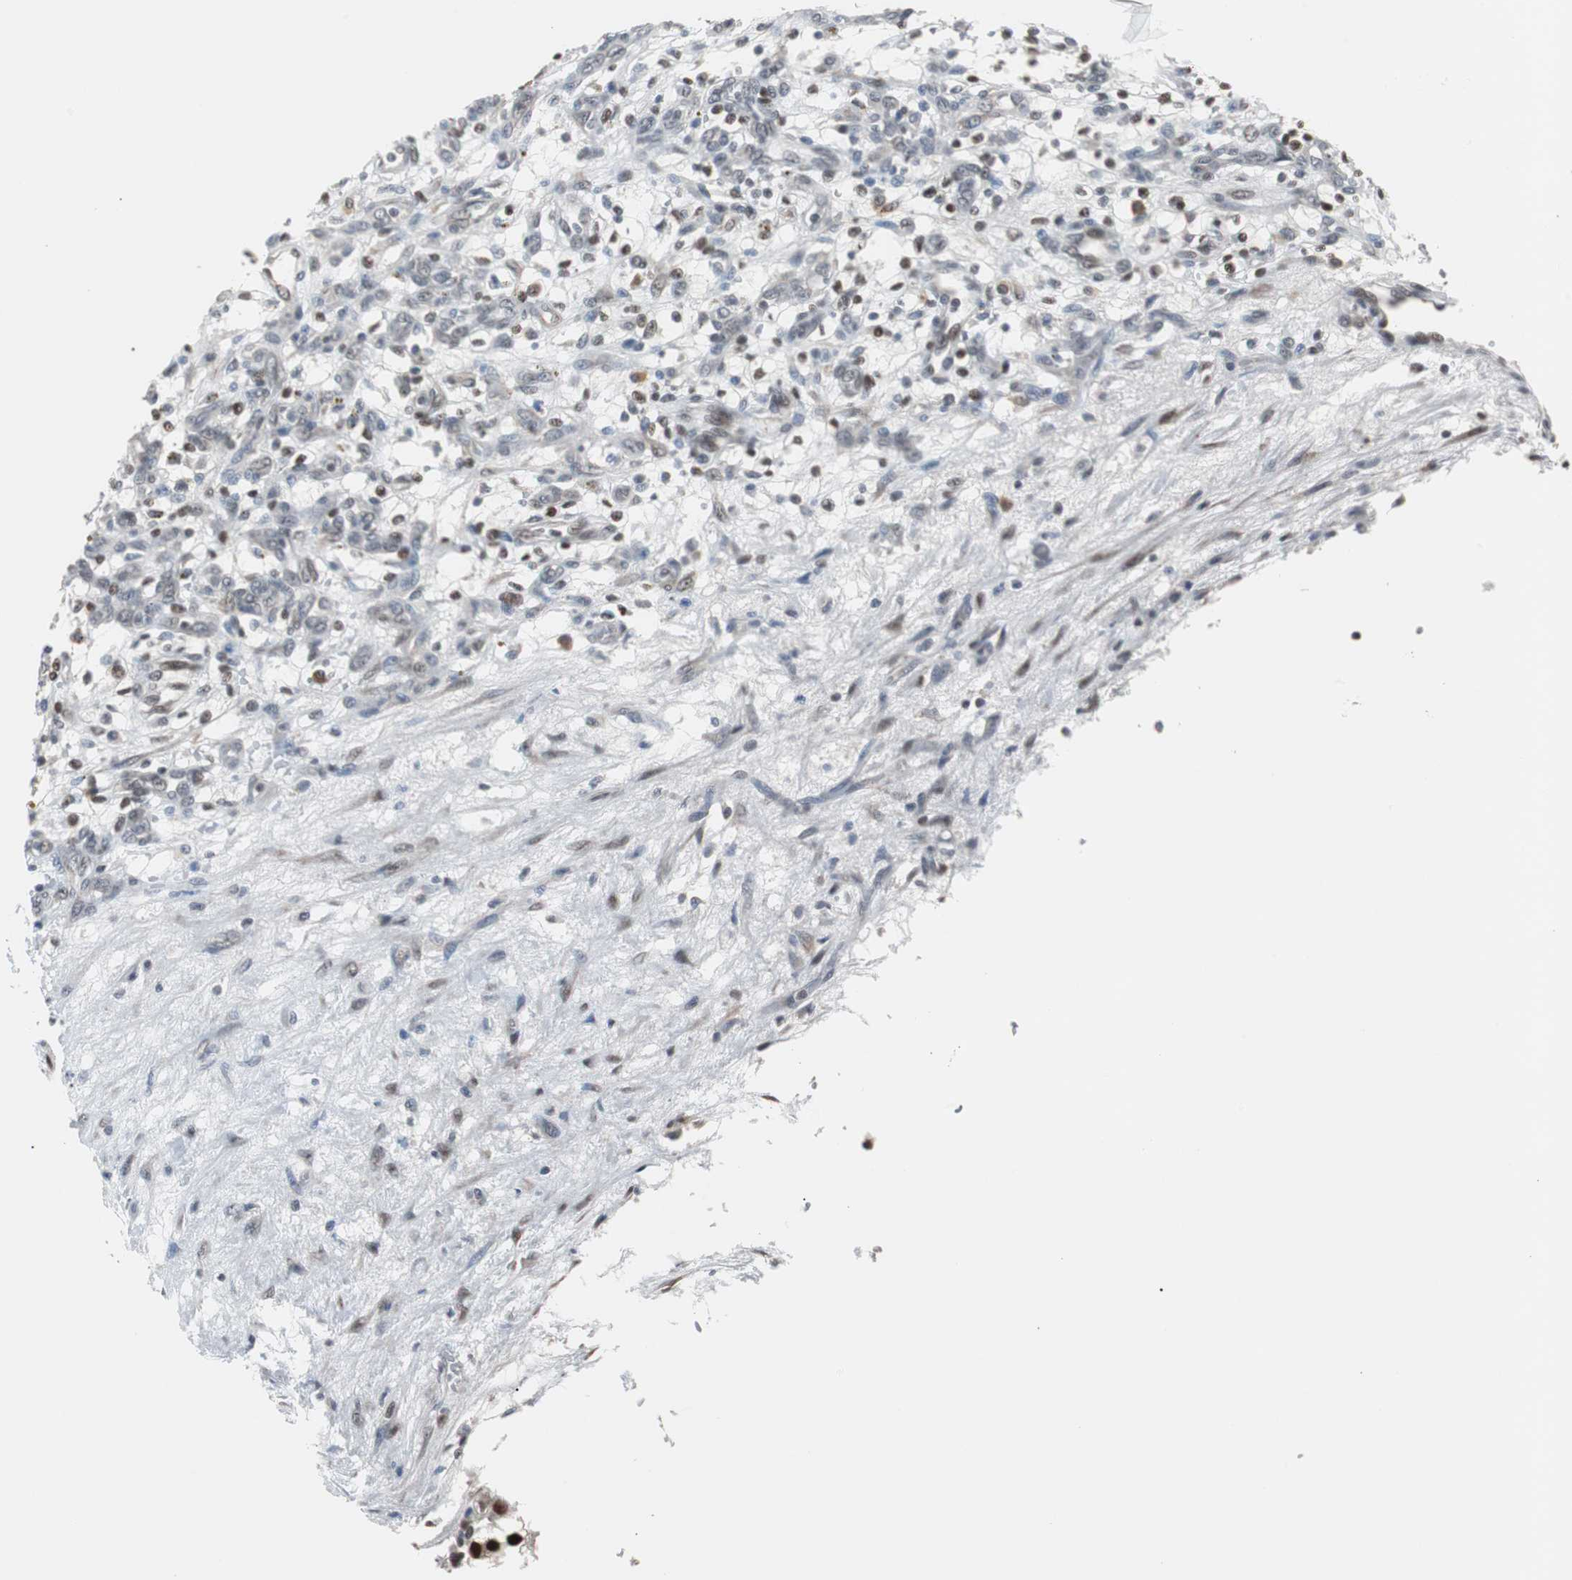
{"staining": {"intensity": "moderate", "quantity": "<25%", "location": "nuclear"}, "tissue": "renal cancer", "cell_type": "Tumor cells", "image_type": "cancer", "snomed": [{"axis": "morphology", "description": "Adenocarcinoma, NOS"}, {"axis": "topography", "description": "Kidney"}], "caption": "DAB (3,3'-diaminobenzidine) immunohistochemical staining of renal cancer reveals moderate nuclear protein positivity in approximately <25% of tumor cells.", "gene": "ZHX2", "patient": {"sex": "female", "age": 57}}